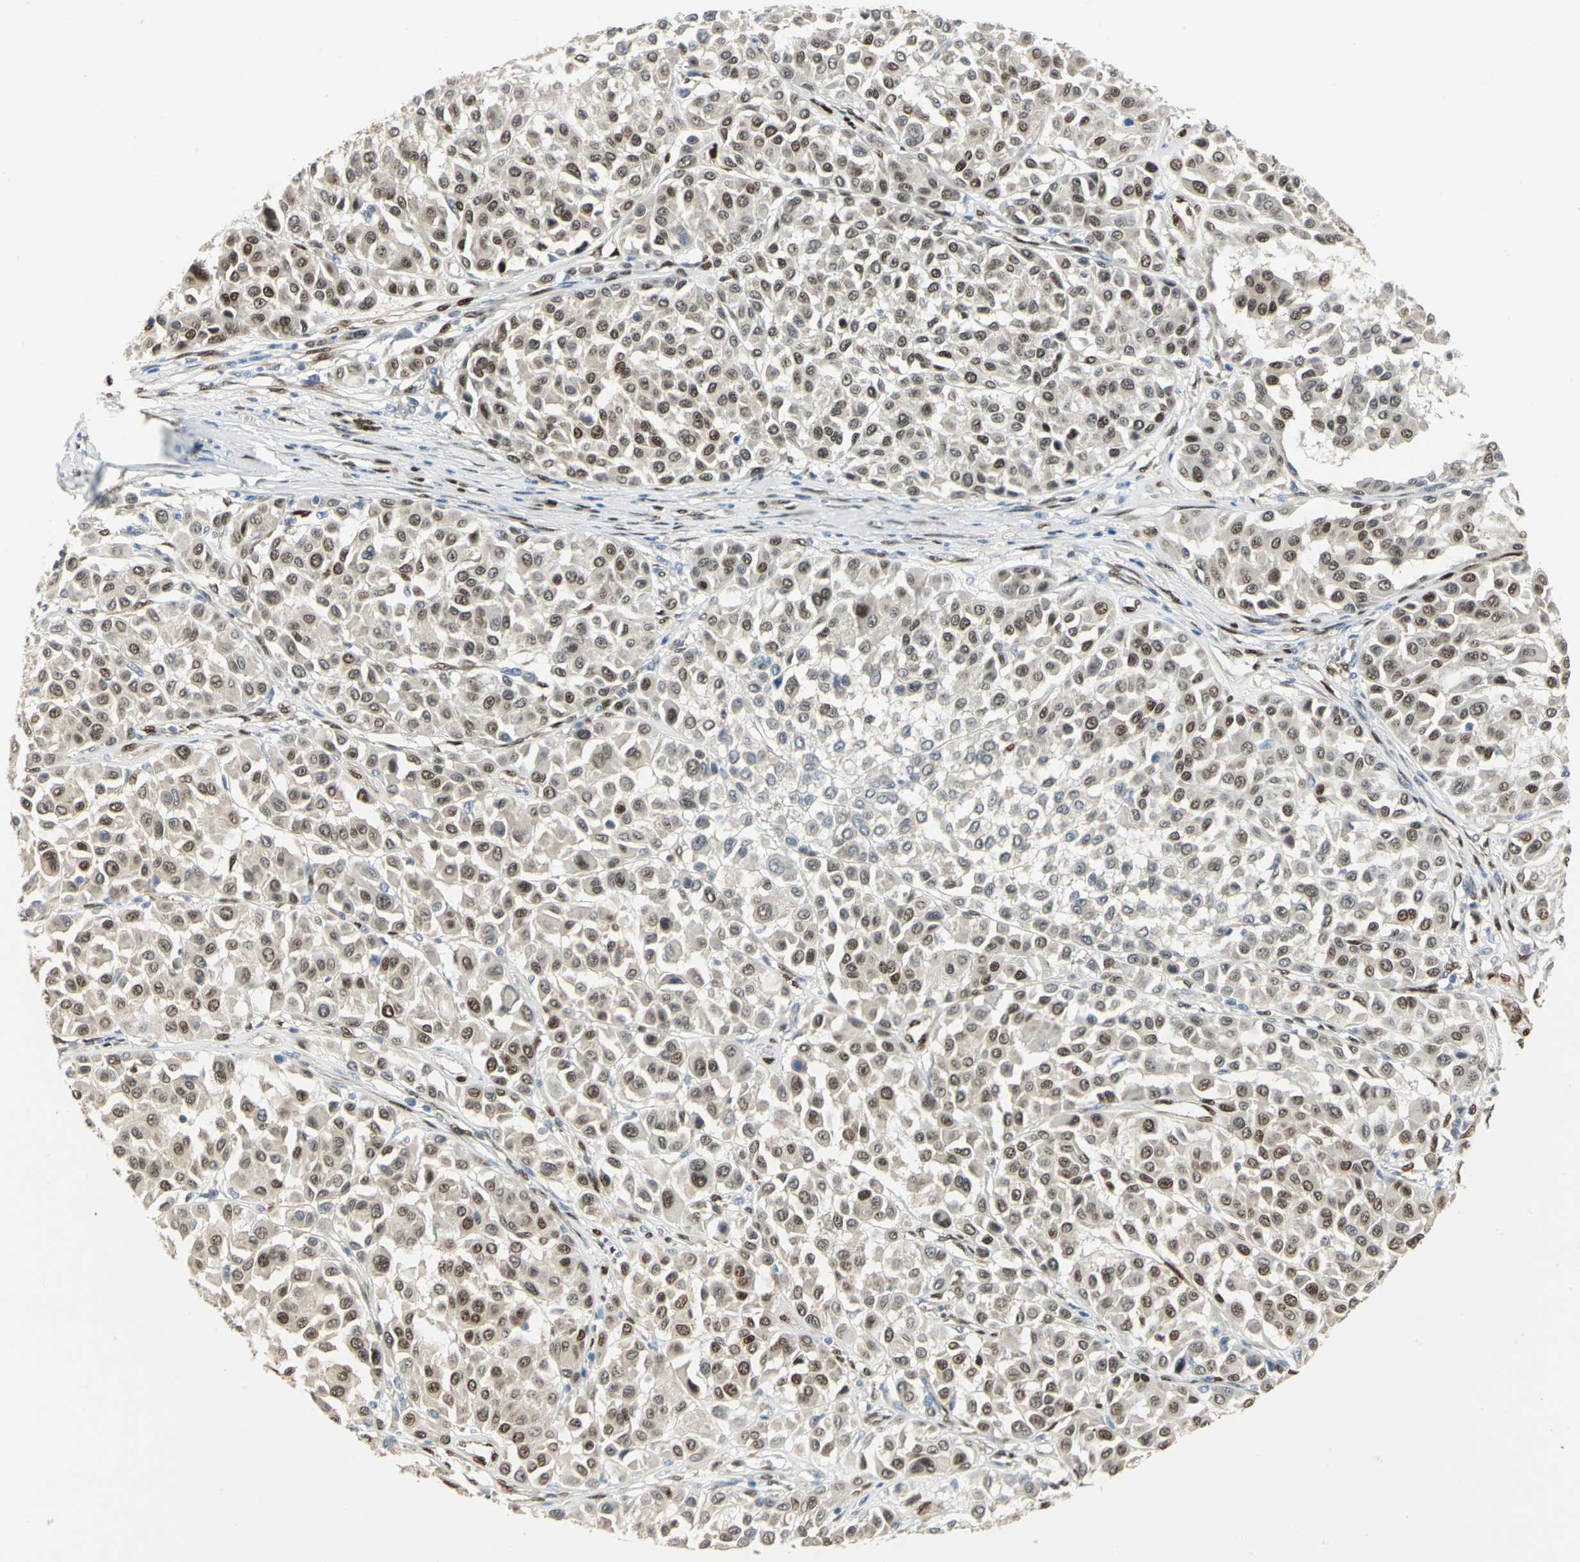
{"staining": {"intensity": "moderate", "quantity": ">75%", "location": "nuclear"}, "tissue": "melanoma", "cell_type": "Tumor cells", "image_type": "cancer", "snomed": [{"axis": "morphology", "description": "Malignant melanoma, Metastatic site"}, {"axis": "topography", "description": "Soft tissue"}], "caption": "A high-resolution micrograph shows immunohistochemistry staining of malignant melanoma (metastatic site), which reveals moderate nuclear positivity in about >75% of tumor cells.", "gene": "RBFOX2", "patient": {"sex": "male", "age": 41}}